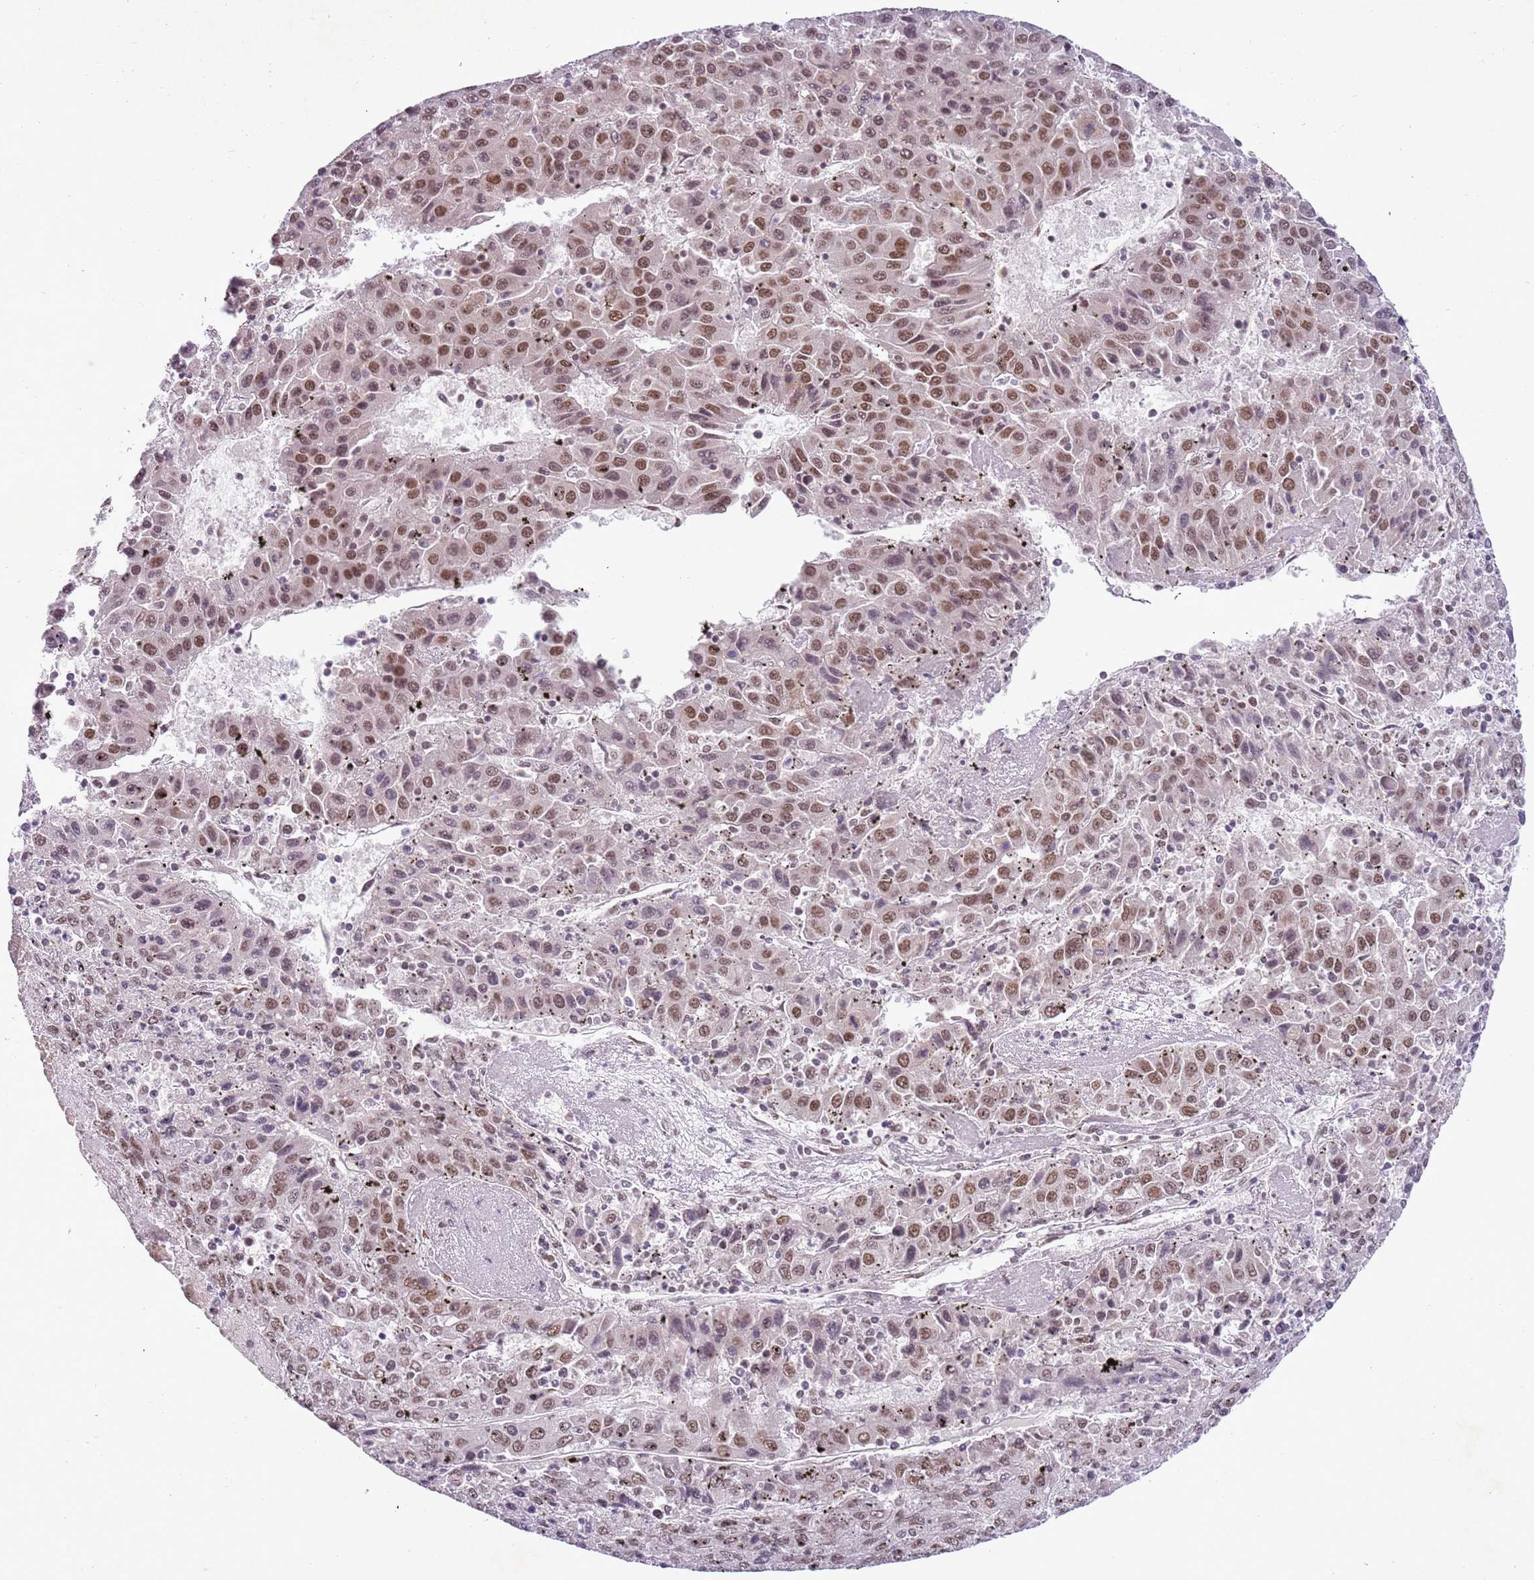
{"staining": {"intensity": "moderate", "quantity": ">75%", "location": "nuclear"}, "tissue": "liver cancer", "cell_type": "Tumor cells", "image_type": "cancer", "snomed": [{"axis": "morphology", "description": "Carcinoma, Hepatocellular, NOS"}, {"axis": "topography", "description": "Liver"}], "caption": "This image exhibits liver cancer stained with immunohistochemistry to label a protein in brown. The nuclear of tumor cells show moderate positivity for the protein. Nuclei are counter-stained blue.", "gene": "FAM120AOS", "patient": {"sex": "female", "age": 53}}